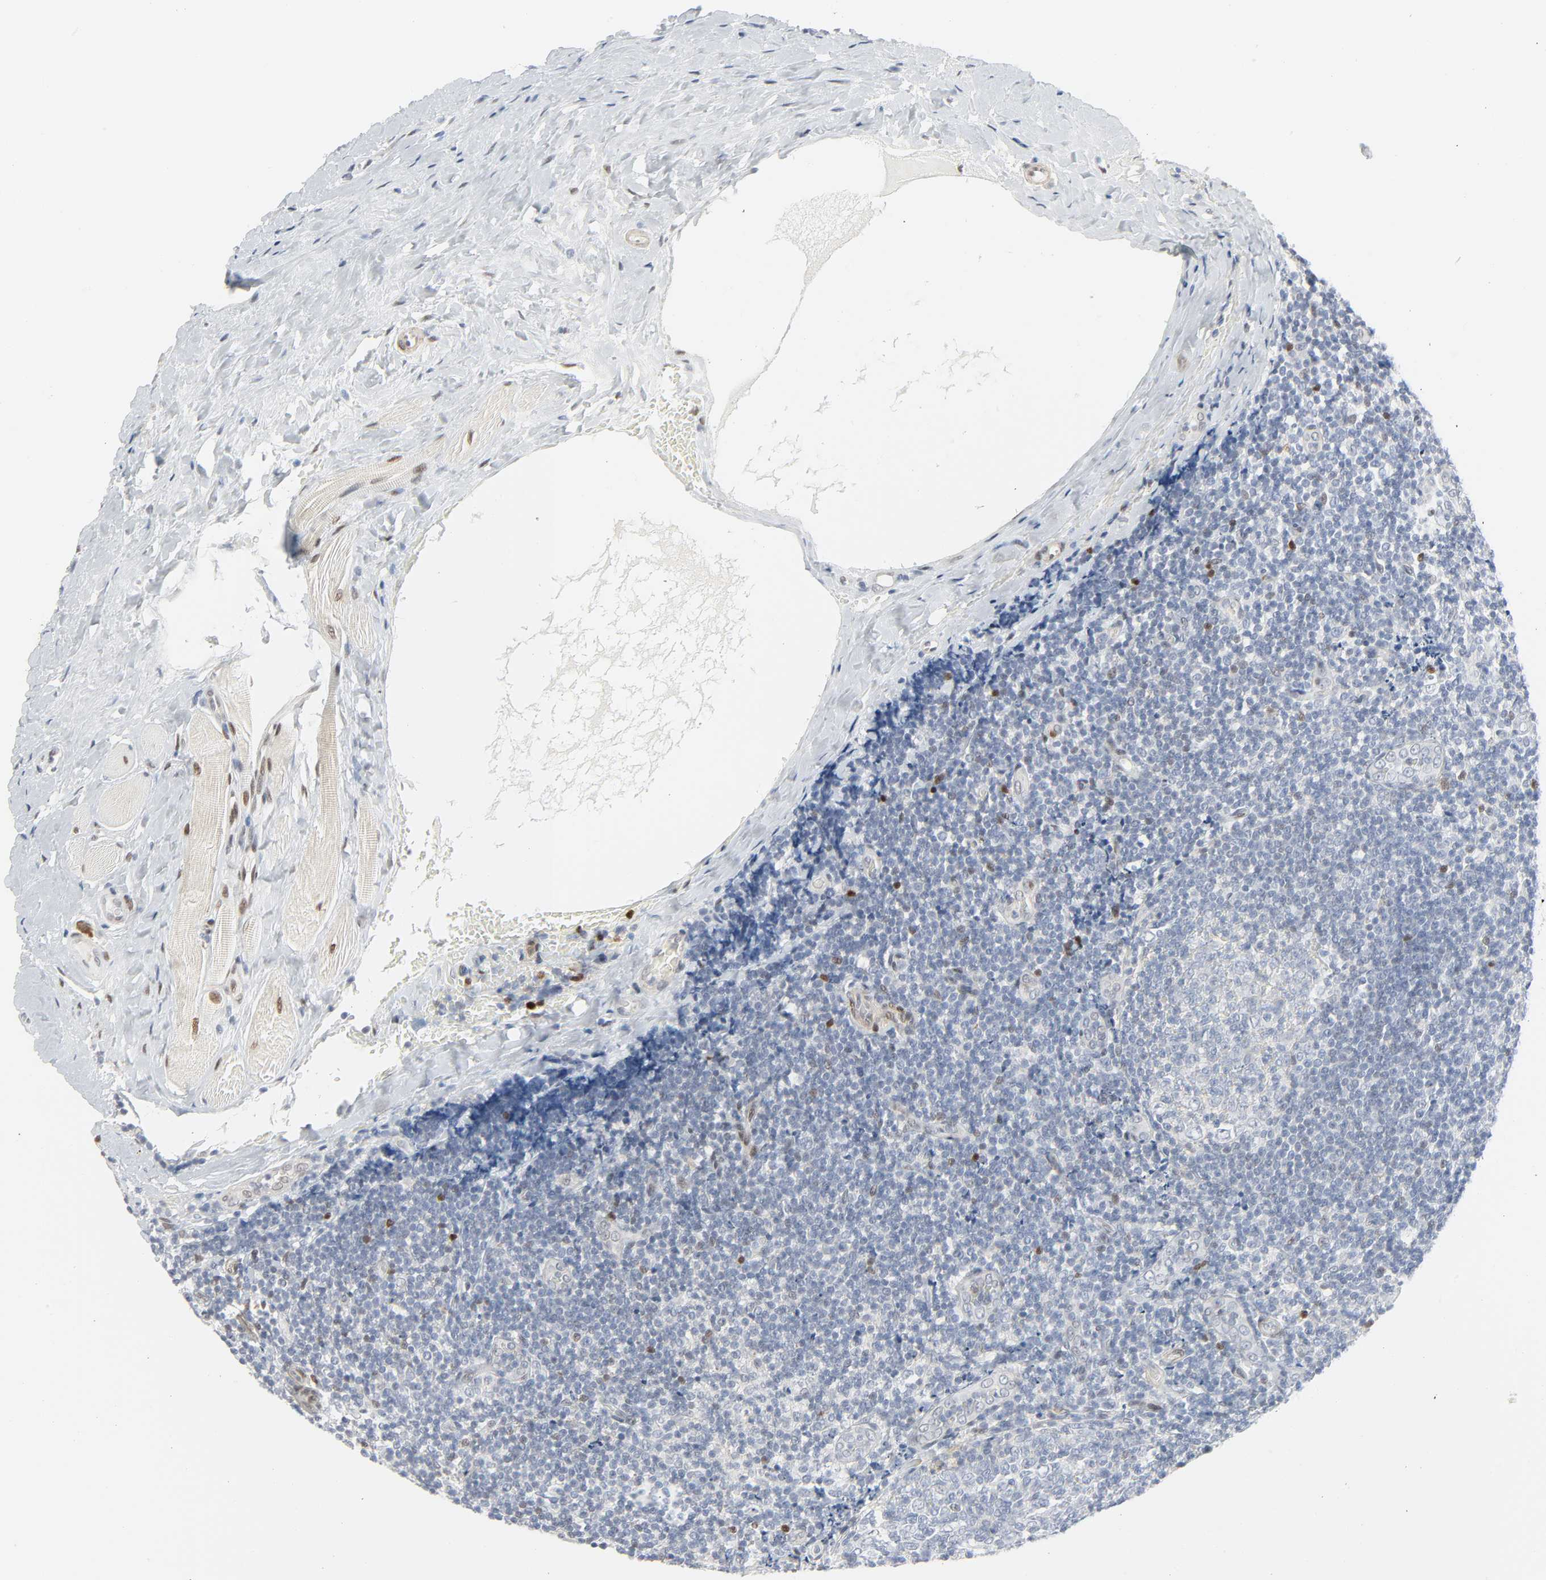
{"staining": {"intensity": "negative", "quantity": "none", "location": "none"}, "tissue": "tonsil", "cell_type": "Germinal center cells", "image_type": "normal", "snomed": [{"axis": "morphology", "description": "Normal tissue, NOS"}, {"axis": "topography", "description": "Tonsil"}], "caption": "Tonsil stained for a protein using immunohistochemistry displays no positivity germinal center cells.", "gene": "ZBTB16", "patient": {"sex": "male", "age": 31}}